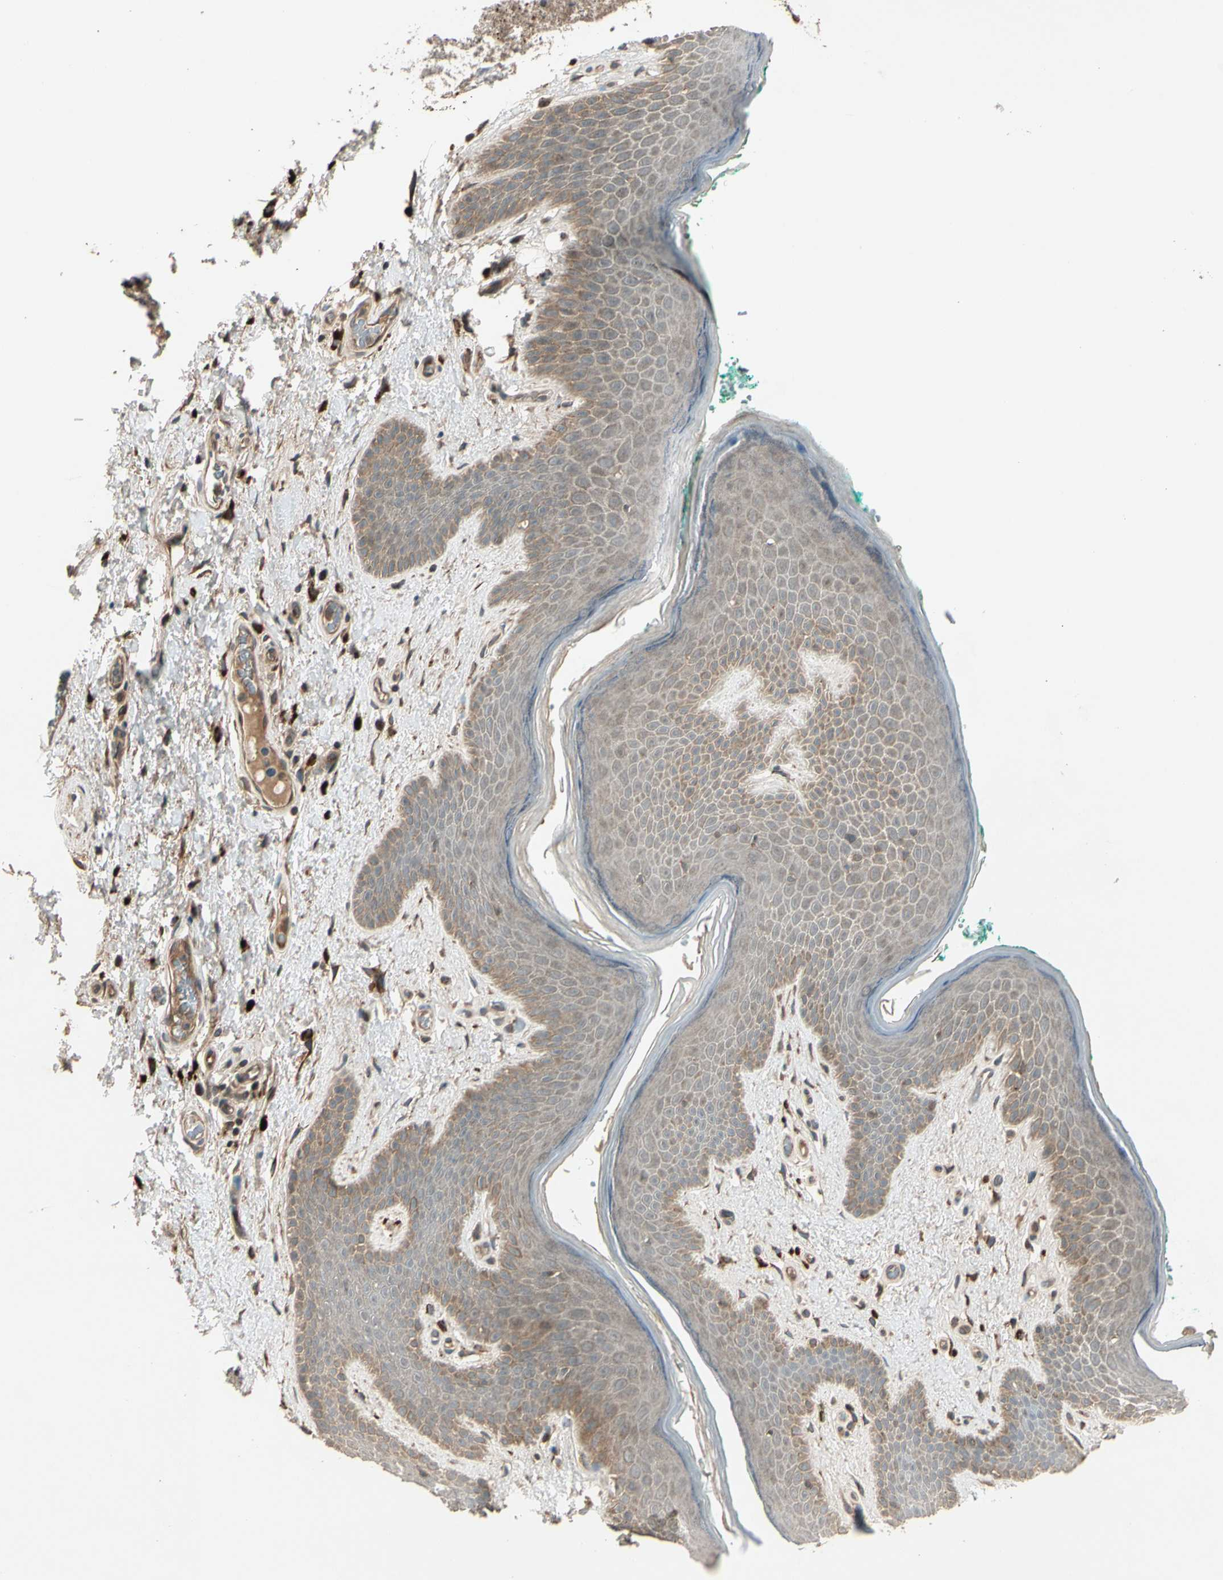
{"staining": {"intensity": "weak", "quantity": "25%-75%", "location": "cytoplasmic/membranous"}, "tissue": "skin", "cell_type": "Epidermal cells", "image_type": "normal", "snomed": [{"axis": "morphology", "description": "Normal tissue, NOS"}, {"axis": "topography", "description": "Anal"}], "caption": "Weak cytoplasmic/membranous staining for a protein is identified in approximately 25%-75% of epidermal cells of unremarkable skin using immunohistochemistry.", "gene": "ACVR1C", "patient": {"sex": "male", "age": 74}}